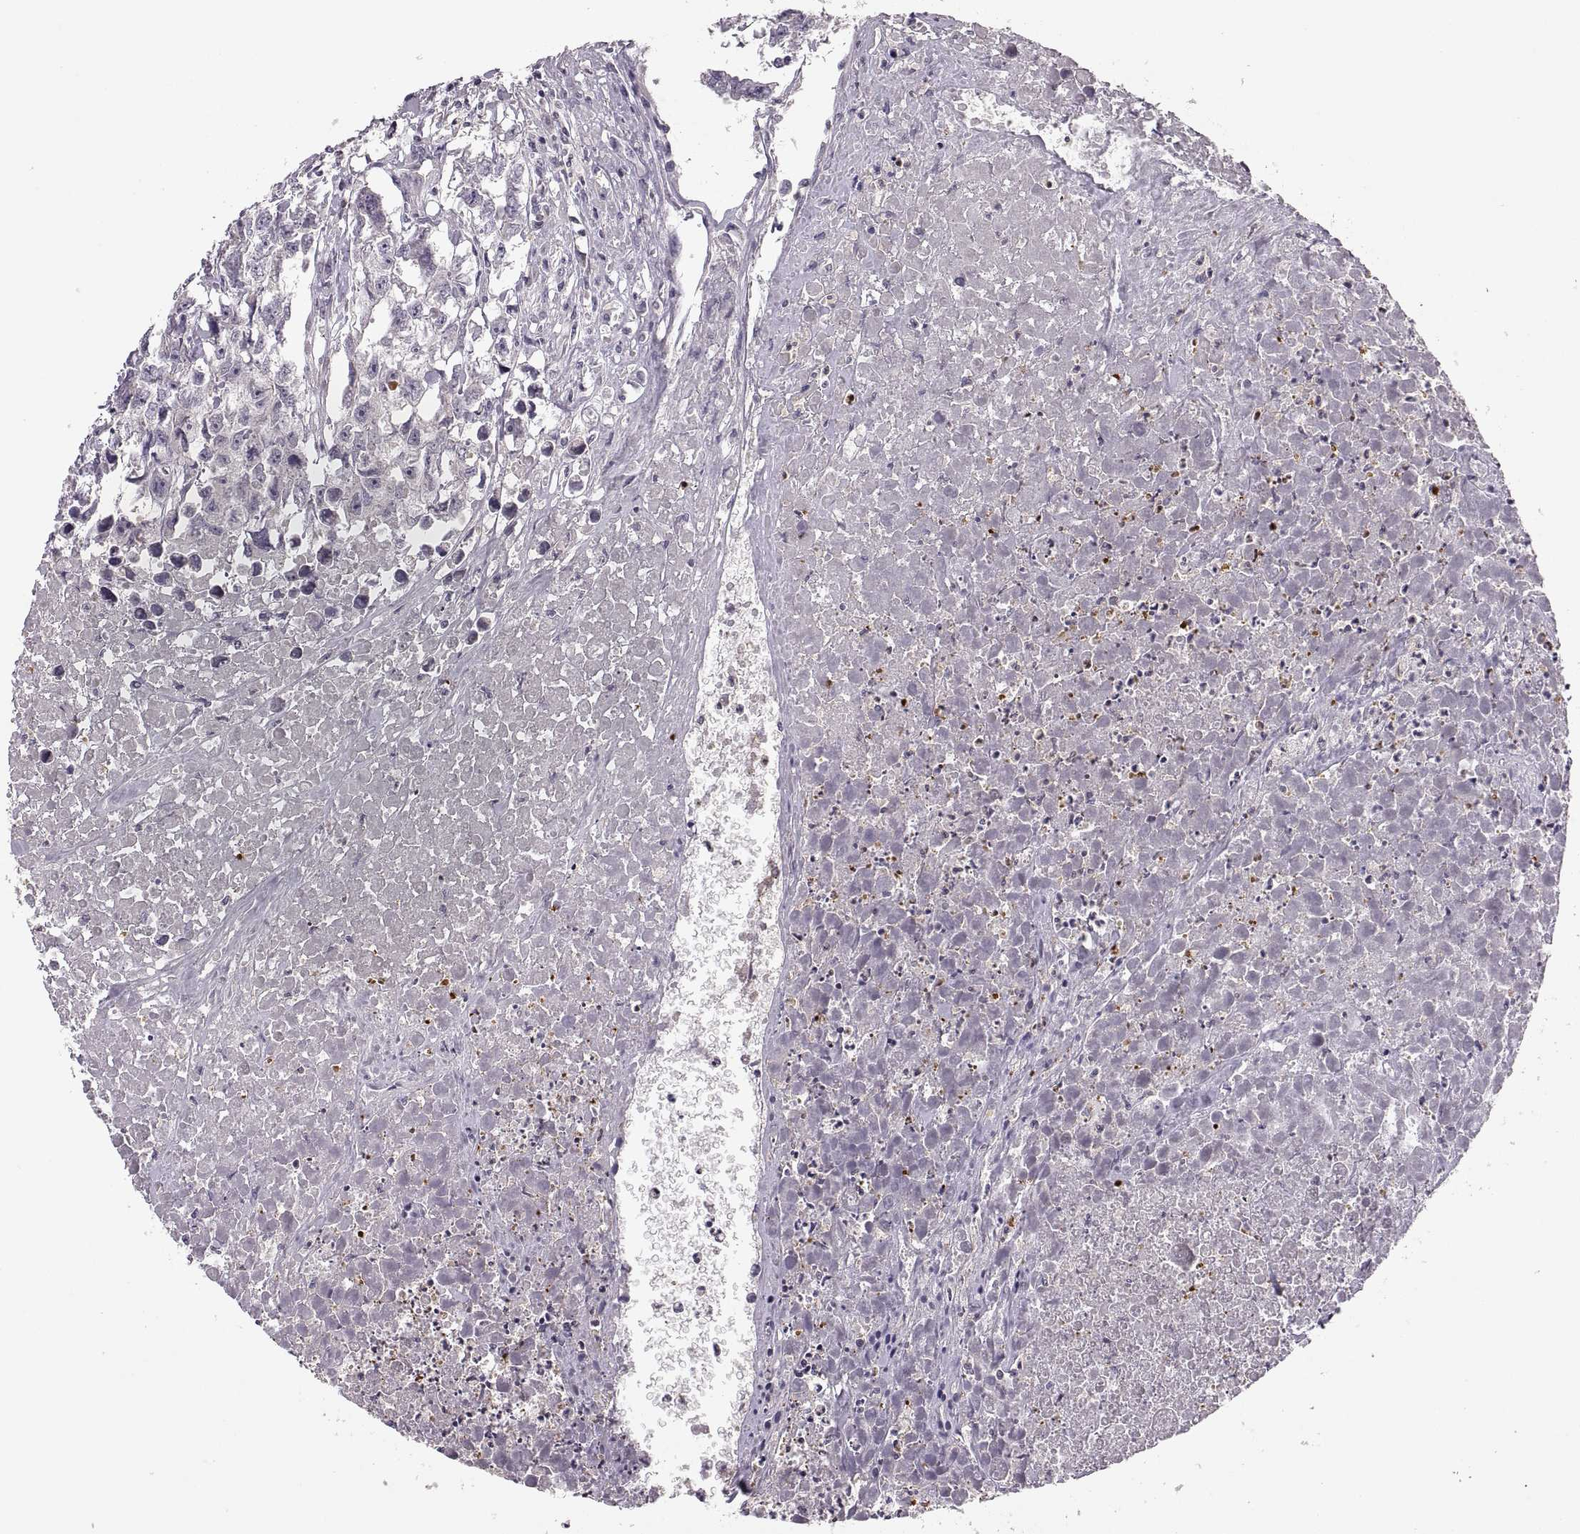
{"staining": {"intensity": "negative", "quantity": "none", "location": "none"}, "tissue": "testis cancer", "cell_type": "Tumor cells", "image_type": "cancer", "snomed": [{"axis": "morphology", "description": "Carcinoma, Embryonal, NOS"}, {"axis": "morphology", "description": "Teratoma, malignant, NOS"}, {"axis": "topography", "description": "Testis"}], "caption": "Photomicrograph shows no protein positivity in tumor cells of testis cancer tissue.", "gene": "ADH6", "patient": {"sex": "male", "age": 44}}